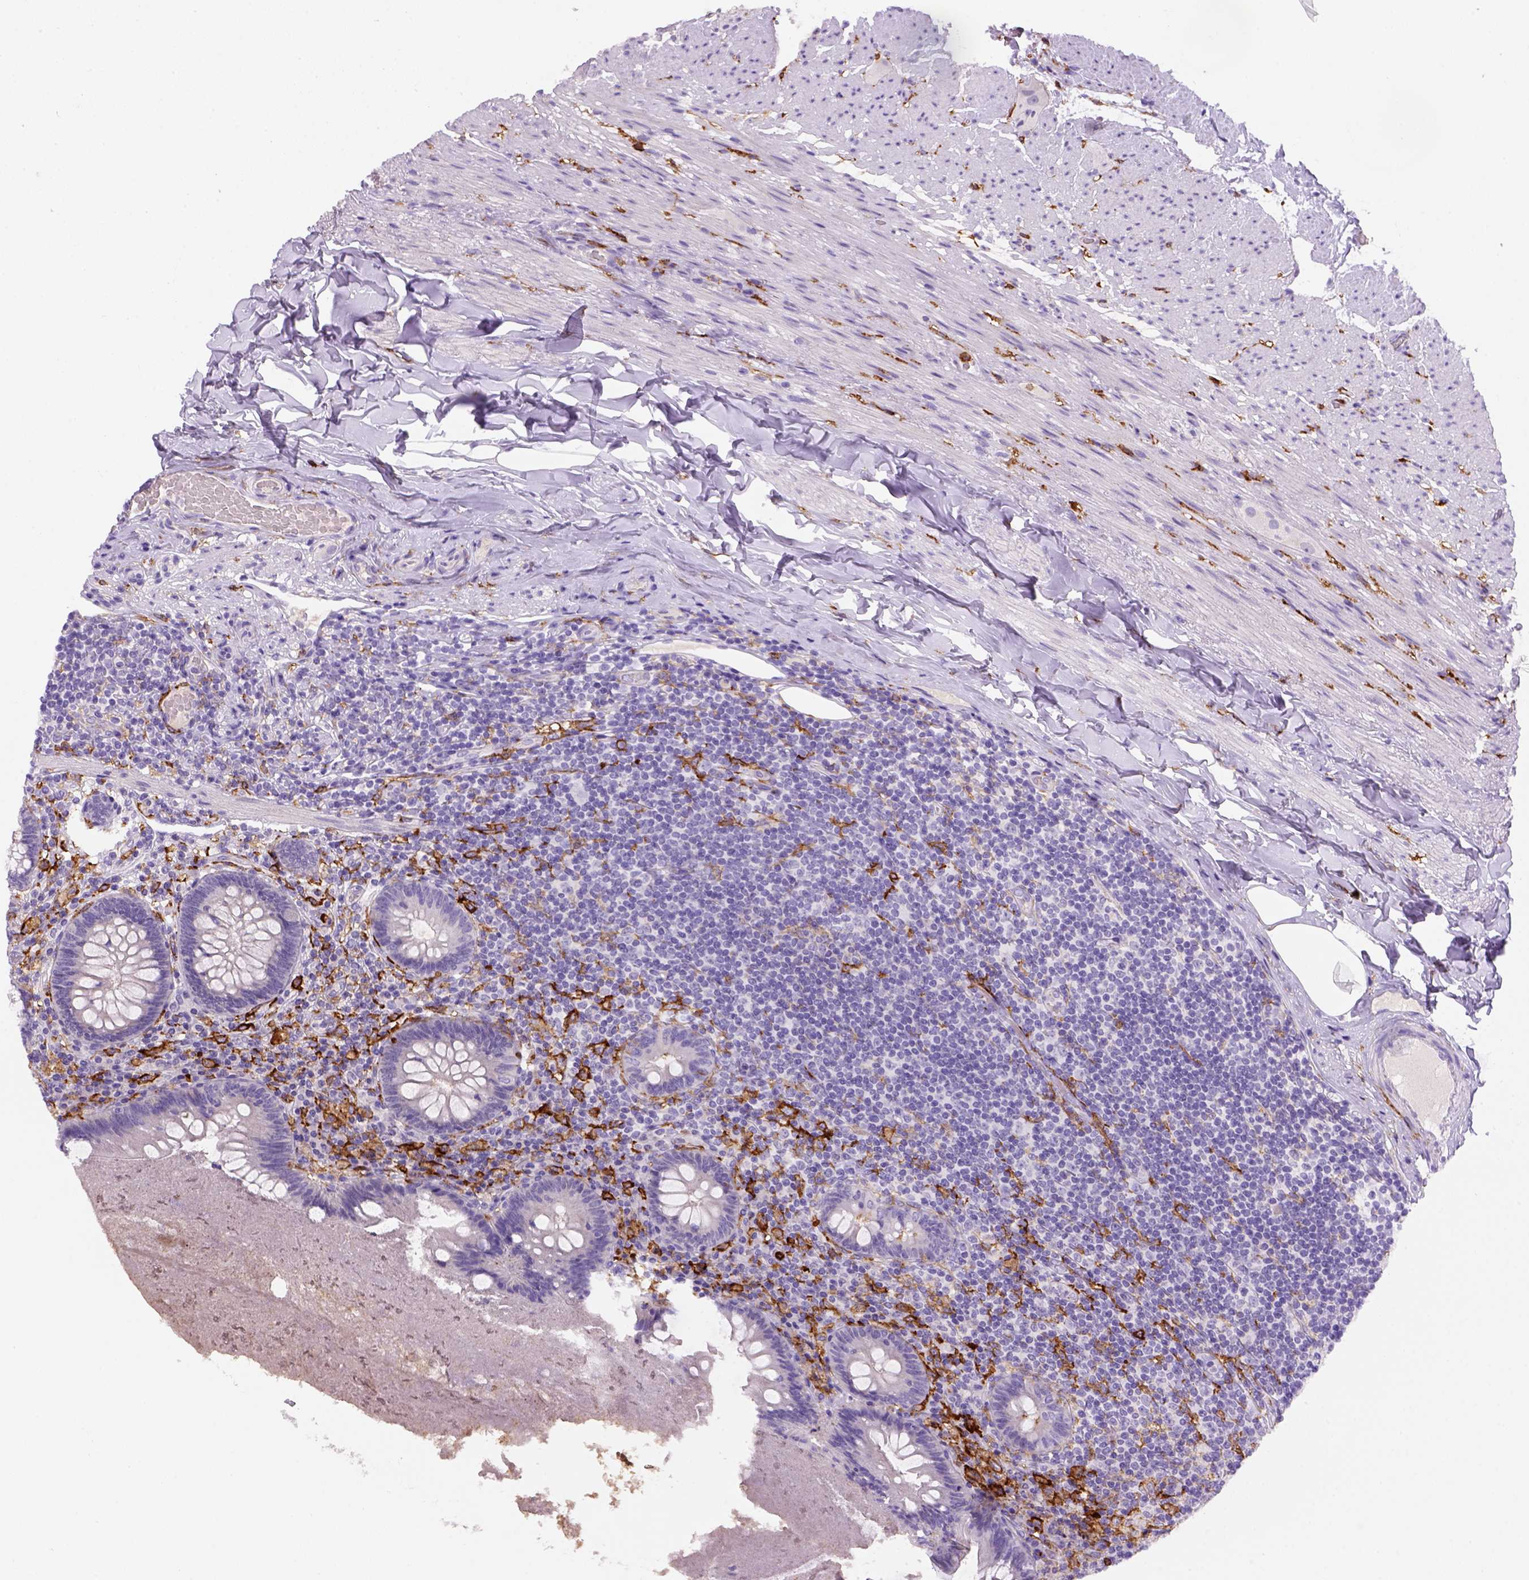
{"staining": {"intensity": "negative", "quantity": "none", "location": "none"}, "tissue": "appendix", "cell_type": "Glandular cells", "image_type": "normal", "snomed": [{"axis": "morphology", "description": "Normal tissue, NOS"}, {"axis": "topography", "description": "Appendix"}], "caption": "There is no significant staining in glandular cells of appendix. (DAB (3,3'-diaminobenzidine) immunohistochemistry (IHC) visualized using brightfield microscopy, high magnification).", "gene": "CD14", "patient": {"sex": "male", "age": 47}}